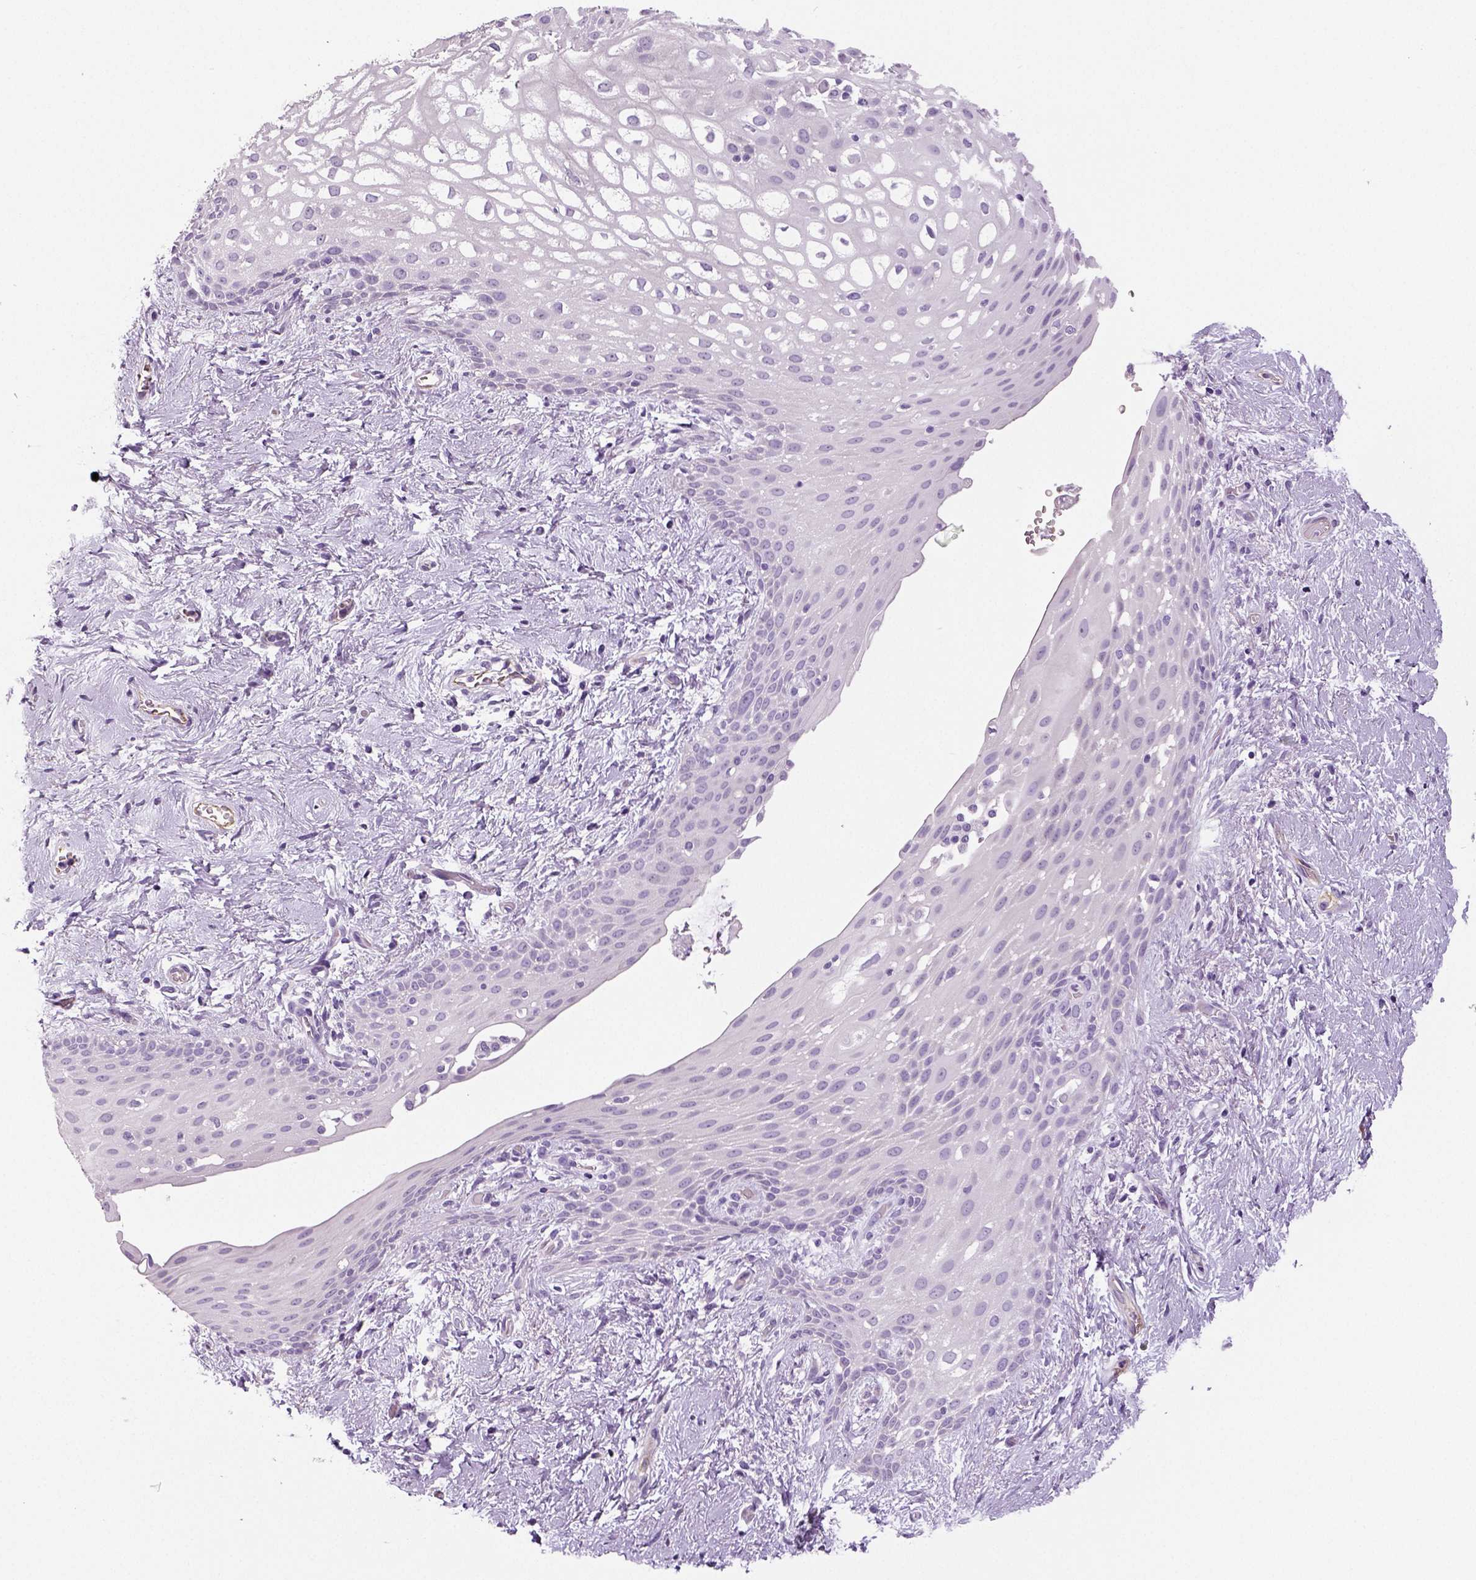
{"staining": {"intensity": "negative", "quantity": "none", "location": "none"}, "tissue": "skin", "cell_type": "Epidermal cells", "image_type": "normal", "snomed": [{"axis": "morphology", "description": "Normal tissue, NOS"}, {"axis": "topography", "description": "Anal"}], "caption": "Micrograph shows no protein positivity in epidermal cells of unremarkable skin.", "gene": "ENSG00000250349", "patient": {"sex": "female", "age": 46}}